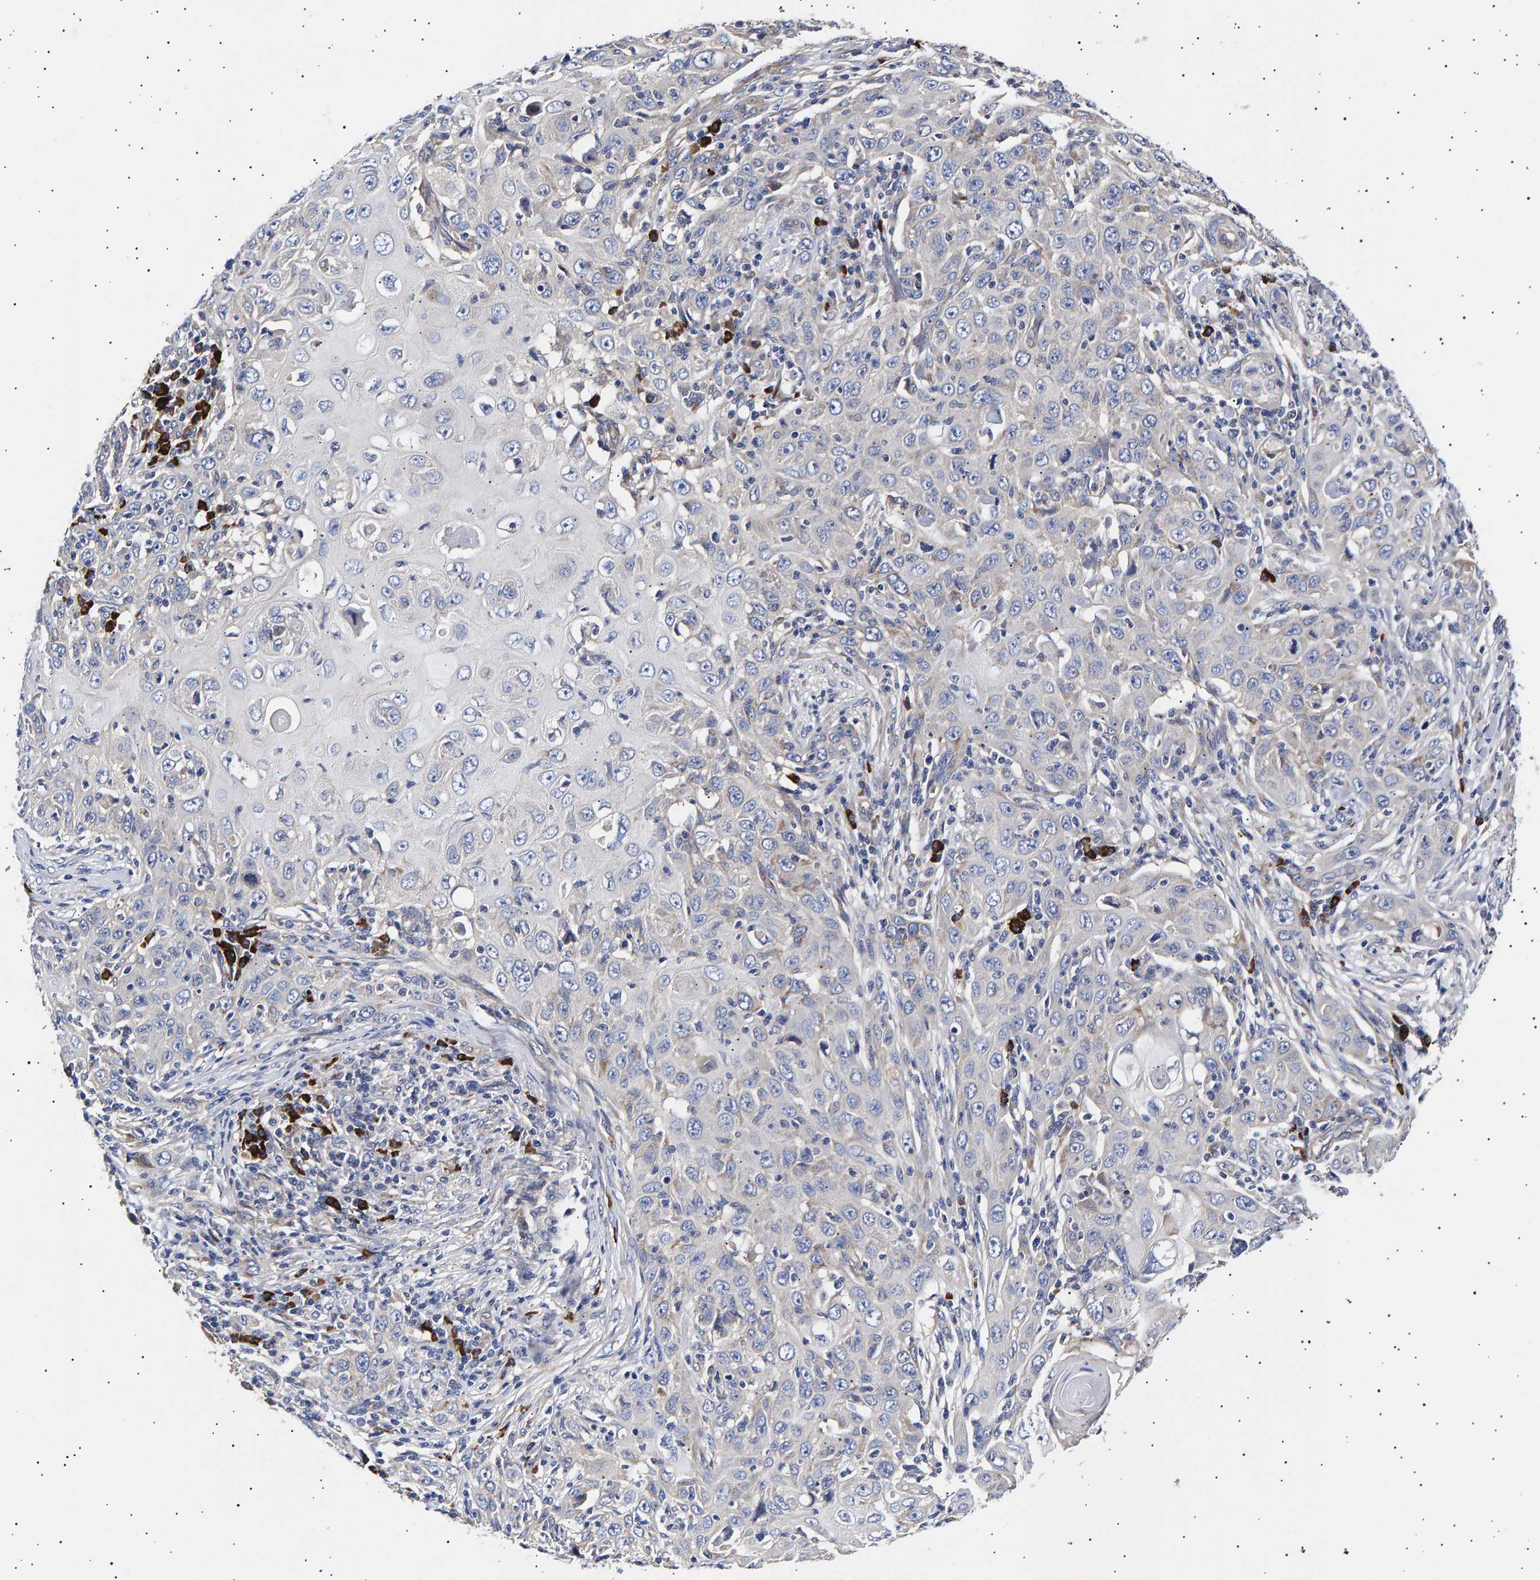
{"staining": {"intensity": "negative", "quantity": "none", "location": "none"}, "tissue": "skin cancer", "cell_type": "Tumor cells", "image_type": "cancer", "snomed": [{"axis": "morphology", "description": "Squamous cell carcinoma, NOS"}, {"axis": "topography", "description": "Skin"}], "caption": "Immunohistochemistry image of squamous cell carcinoma (skin) stained for a protein (brown), which reveals no expression in tumor cells.", "gene": "ANKRD40", "patient": {"sex": "female", "age": 88}}